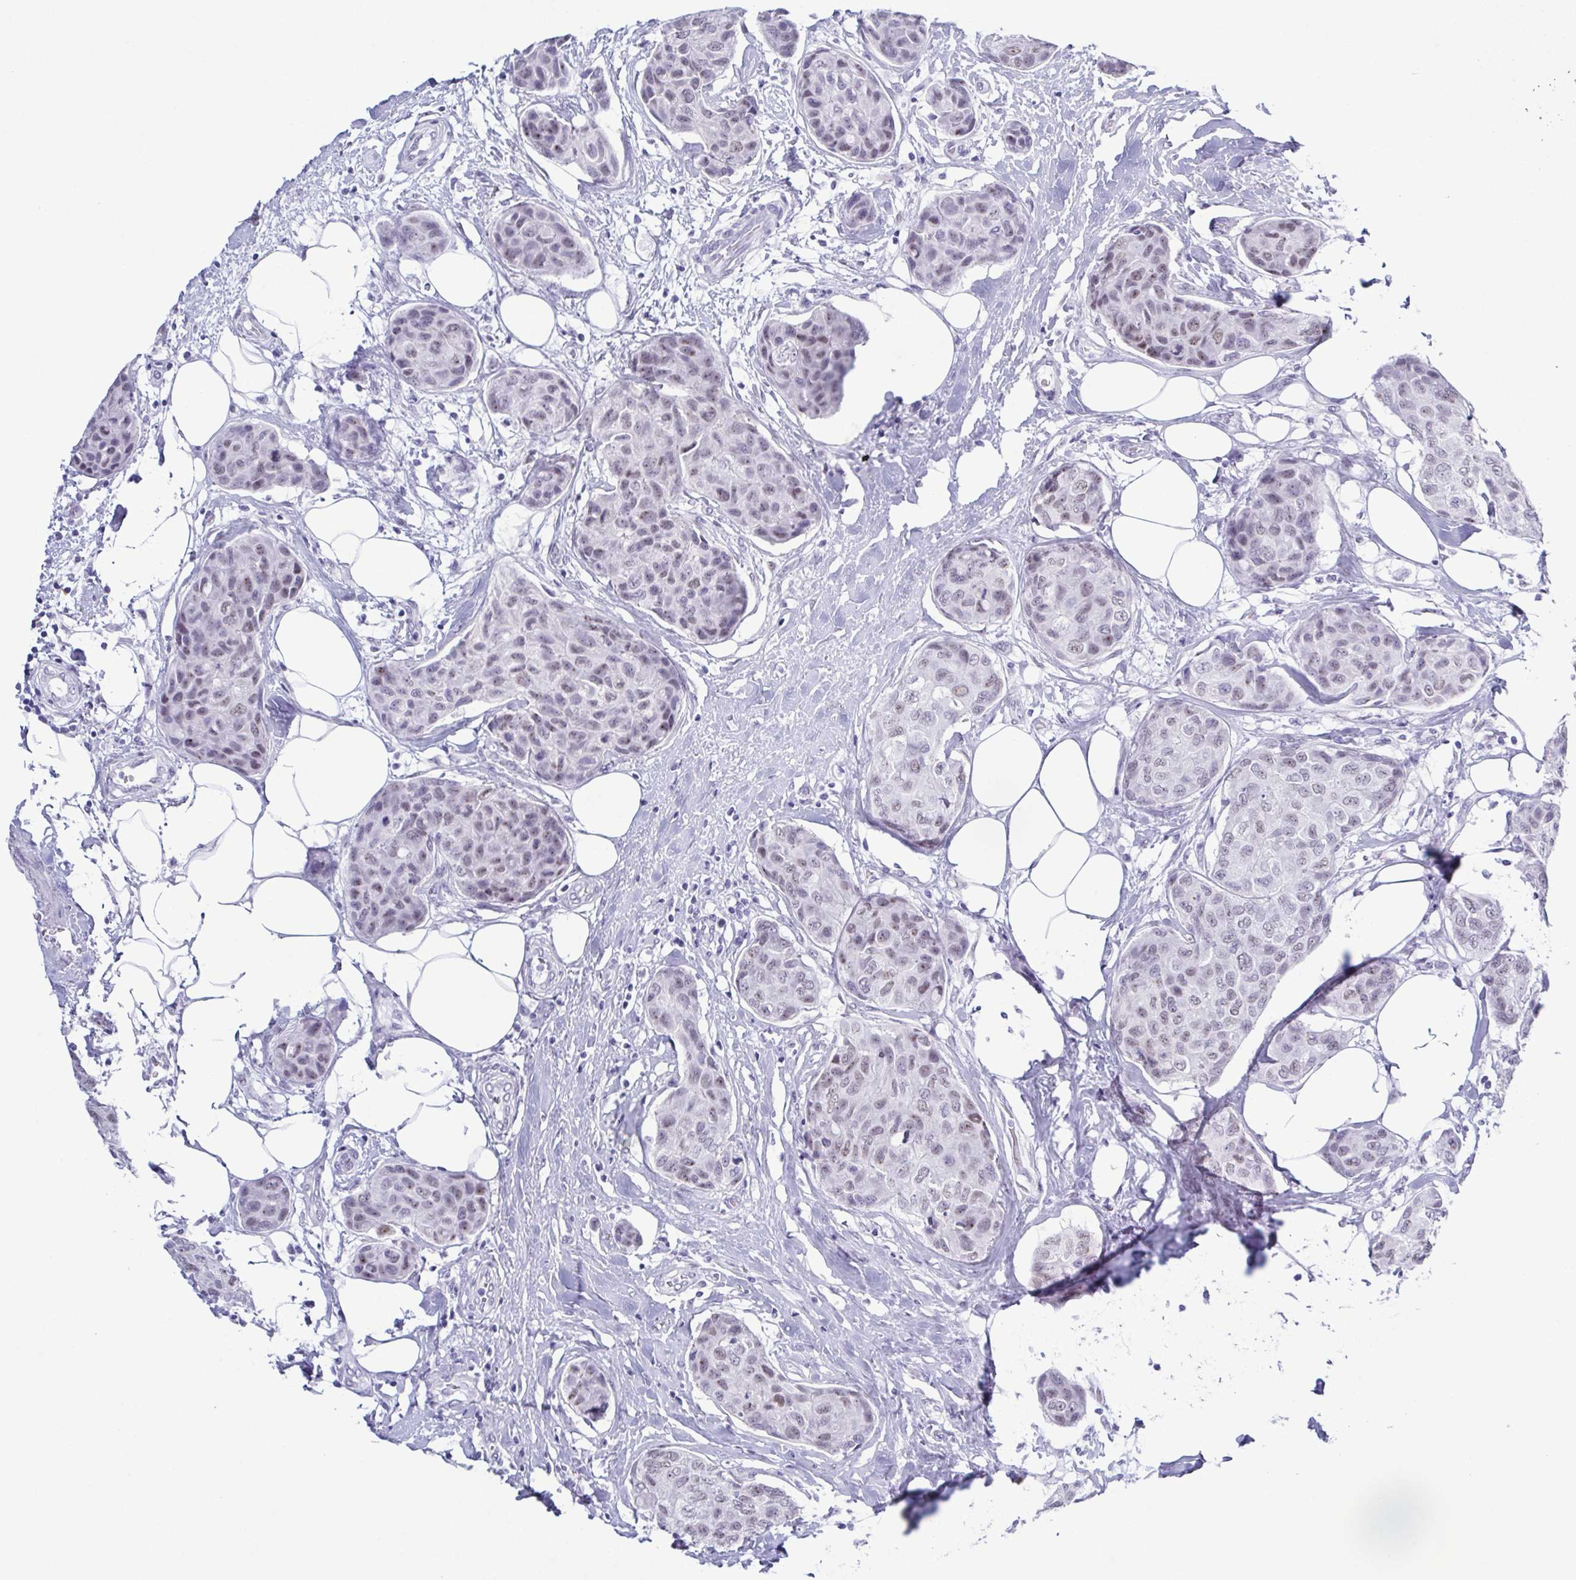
{"staining": {"intensity": "weak", "quantity": "25%-75%", "location": "nuclear"}, "tissue": "breast cancer", "cell_type": "Tumor cells", "image_type": "cancer", "snomed": [{"axis": "morphology", "description": "Duct carcinoma"}, {"axis": "topography", "description": "Breast"}], "caption": "Immunohistochemical staining of infiltrating ductal carcinoma (breast) displays low levels of weak nuclear protein staining in about 25%-75% of tumor cells. The protein of interest is shown in brown color, while the nuclei are stained blue.", "gene": "SUGP2", "patient": {"sex": "female", "age": 80}}